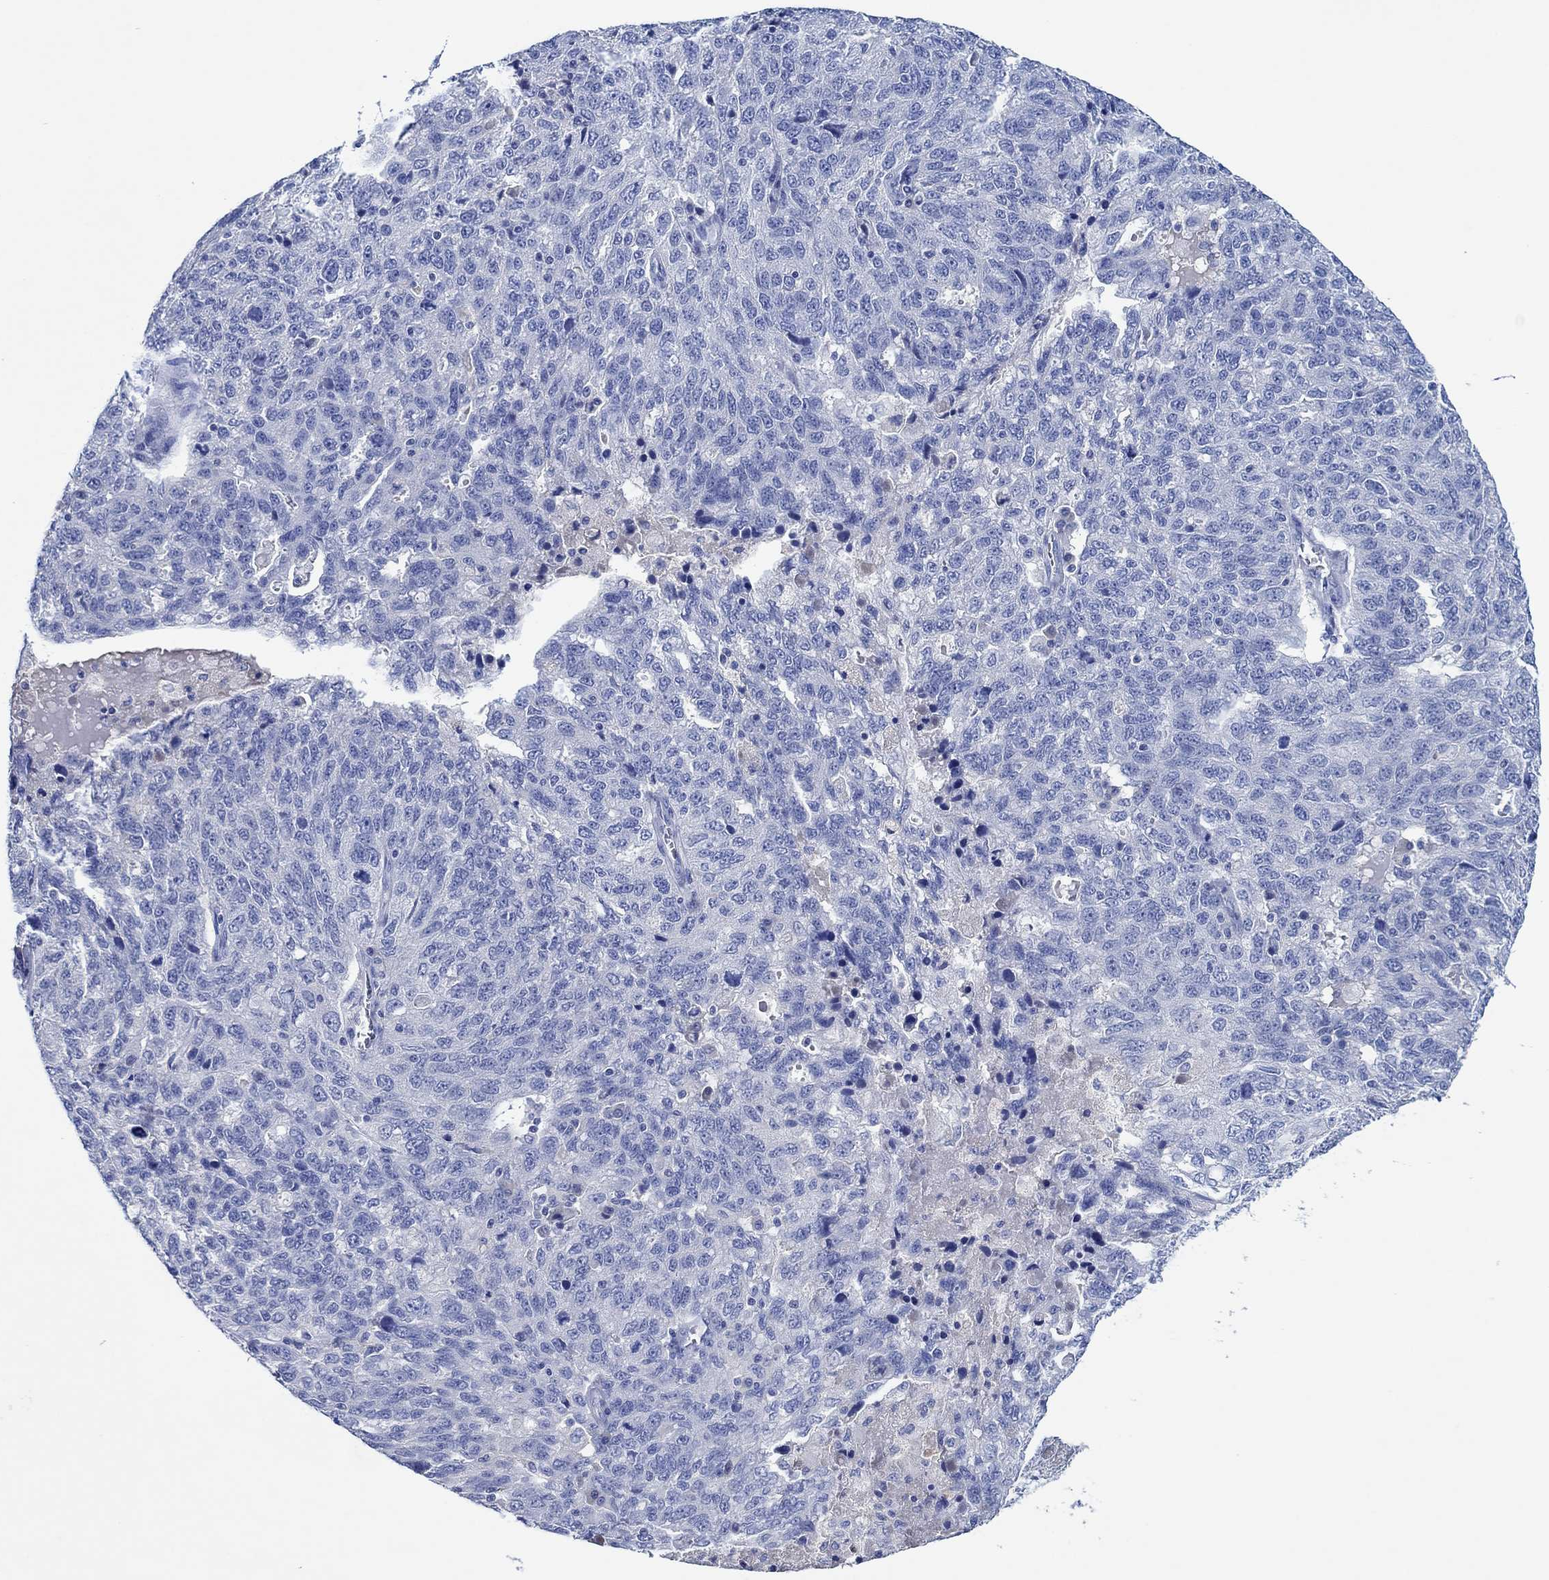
{"staining": {"intensity": "negative", "quantity": "none", "location": "none"}, "tissue": "ovarian cancer", "cell_type": "Tumor cells", "image_type": "cancer", "snomed": [{"axis": "morphology", "description": "Cystadenocarcinoma, serous, NOS"}, {"axis": "topography", "description": "Ovary"}], "caption": "Photomicrograph shows no protein staining in tumor cells of ovarian cancer tissue. The staining was performed using DAB (3,3'-diaminobenzidine) to visualize the protein expression in brown, while the nuclei were stained in blue with hematoxylin (Magnification: 20x).", "gene": "CPNE6", "patient": {"sex": "female", "age": 71}}